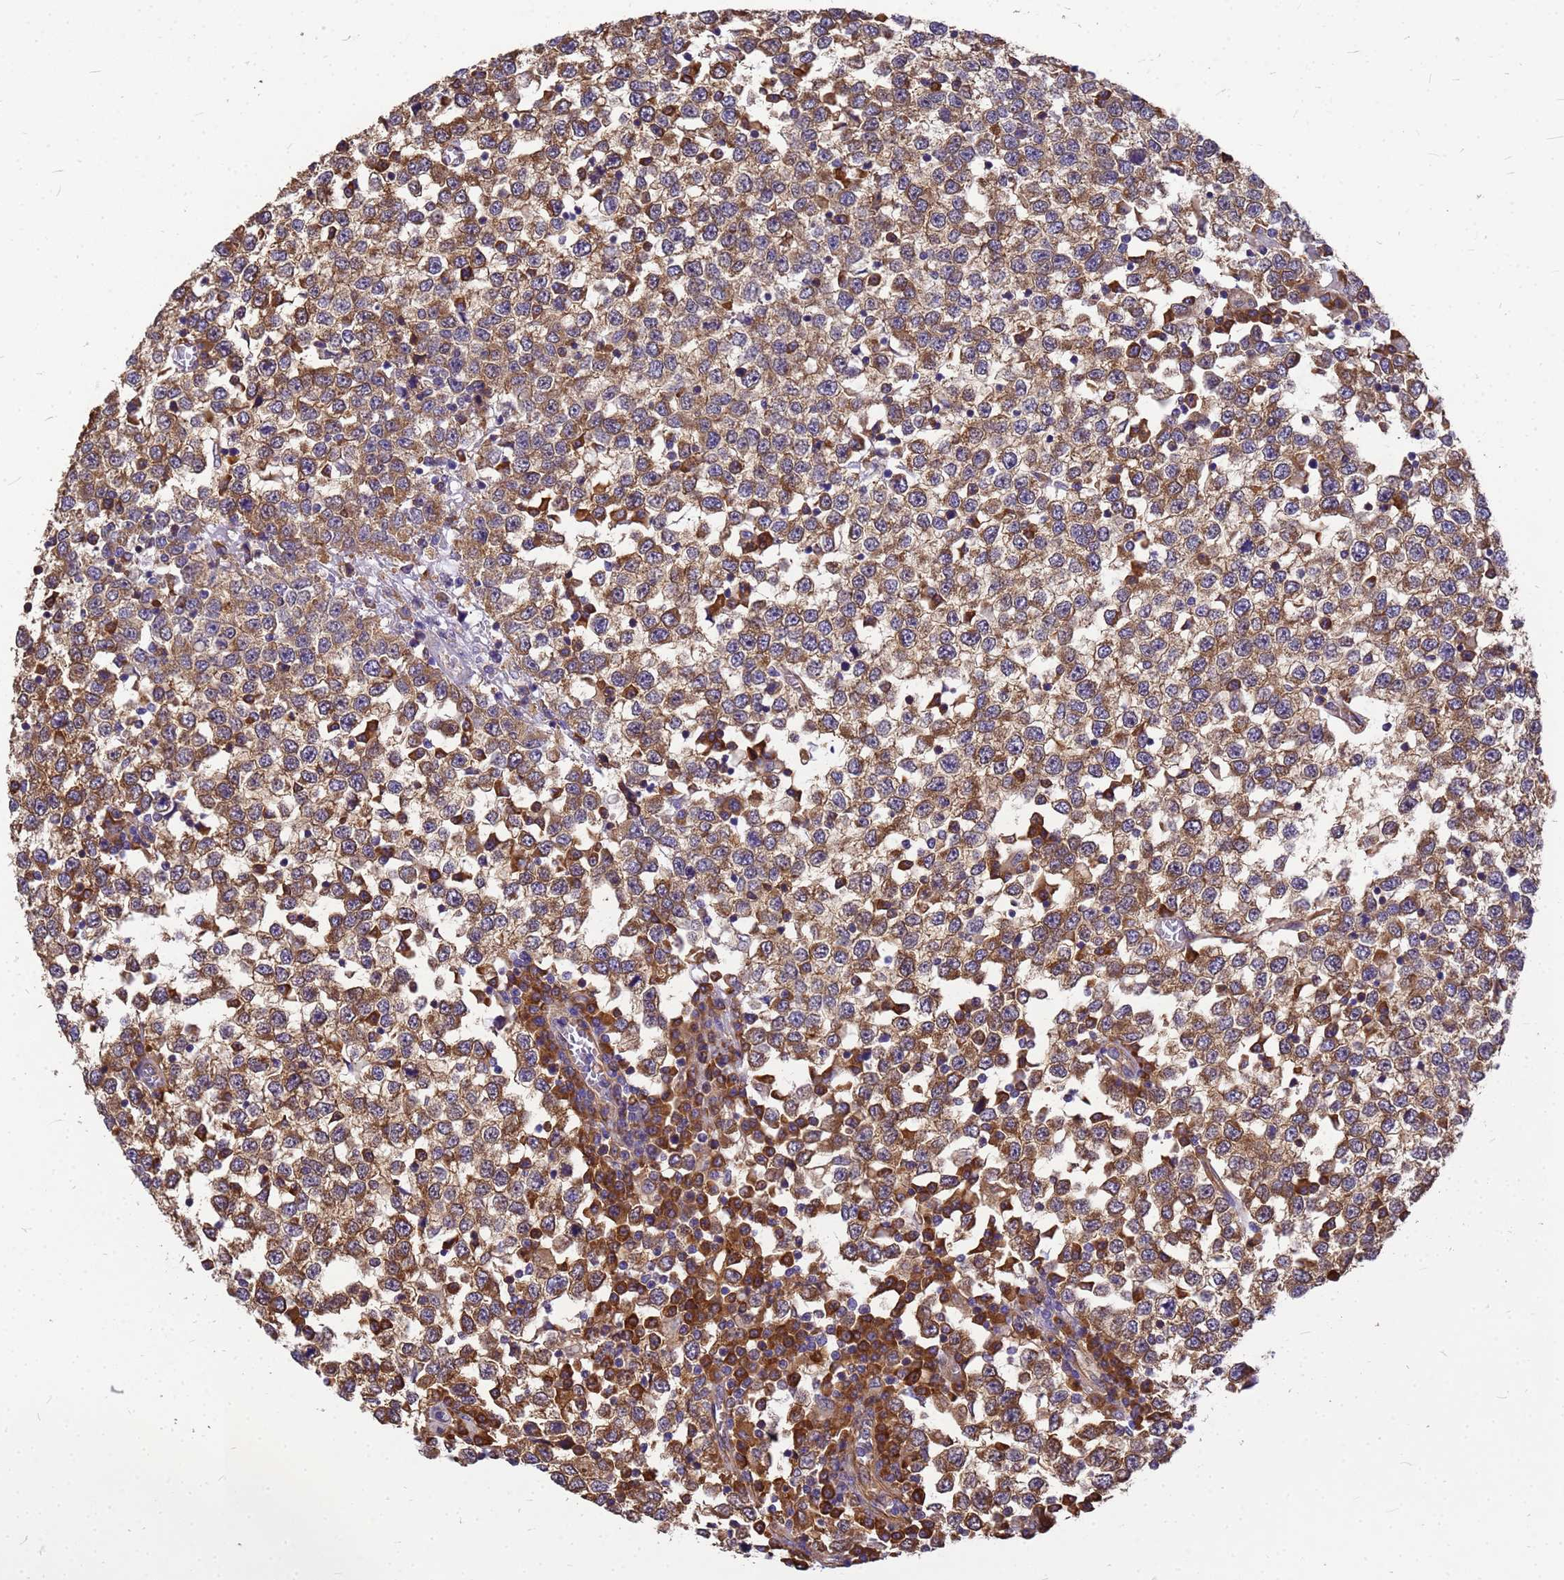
{"staining": {"intensity": "moderate", "quantity": ">75%", "location": "cytoplasmic/membranous"}, "tissue": "testis cancer", "cell_type": "Tumor cells", "image_type": "cancer", "snomed": [{"axis": "morphology", "description": "Seminoma, NOS"}, {"axis": "topography", "description": "Testis"}], "caption": "Protein staining by immunohistochemistry (IHC) exhibits moderate cytoplasmic/membranous positivity in about >75% of tumor cells in testis seminoma.", "gene": "GID4", "patient": {"sex": "male", "age": 65}}